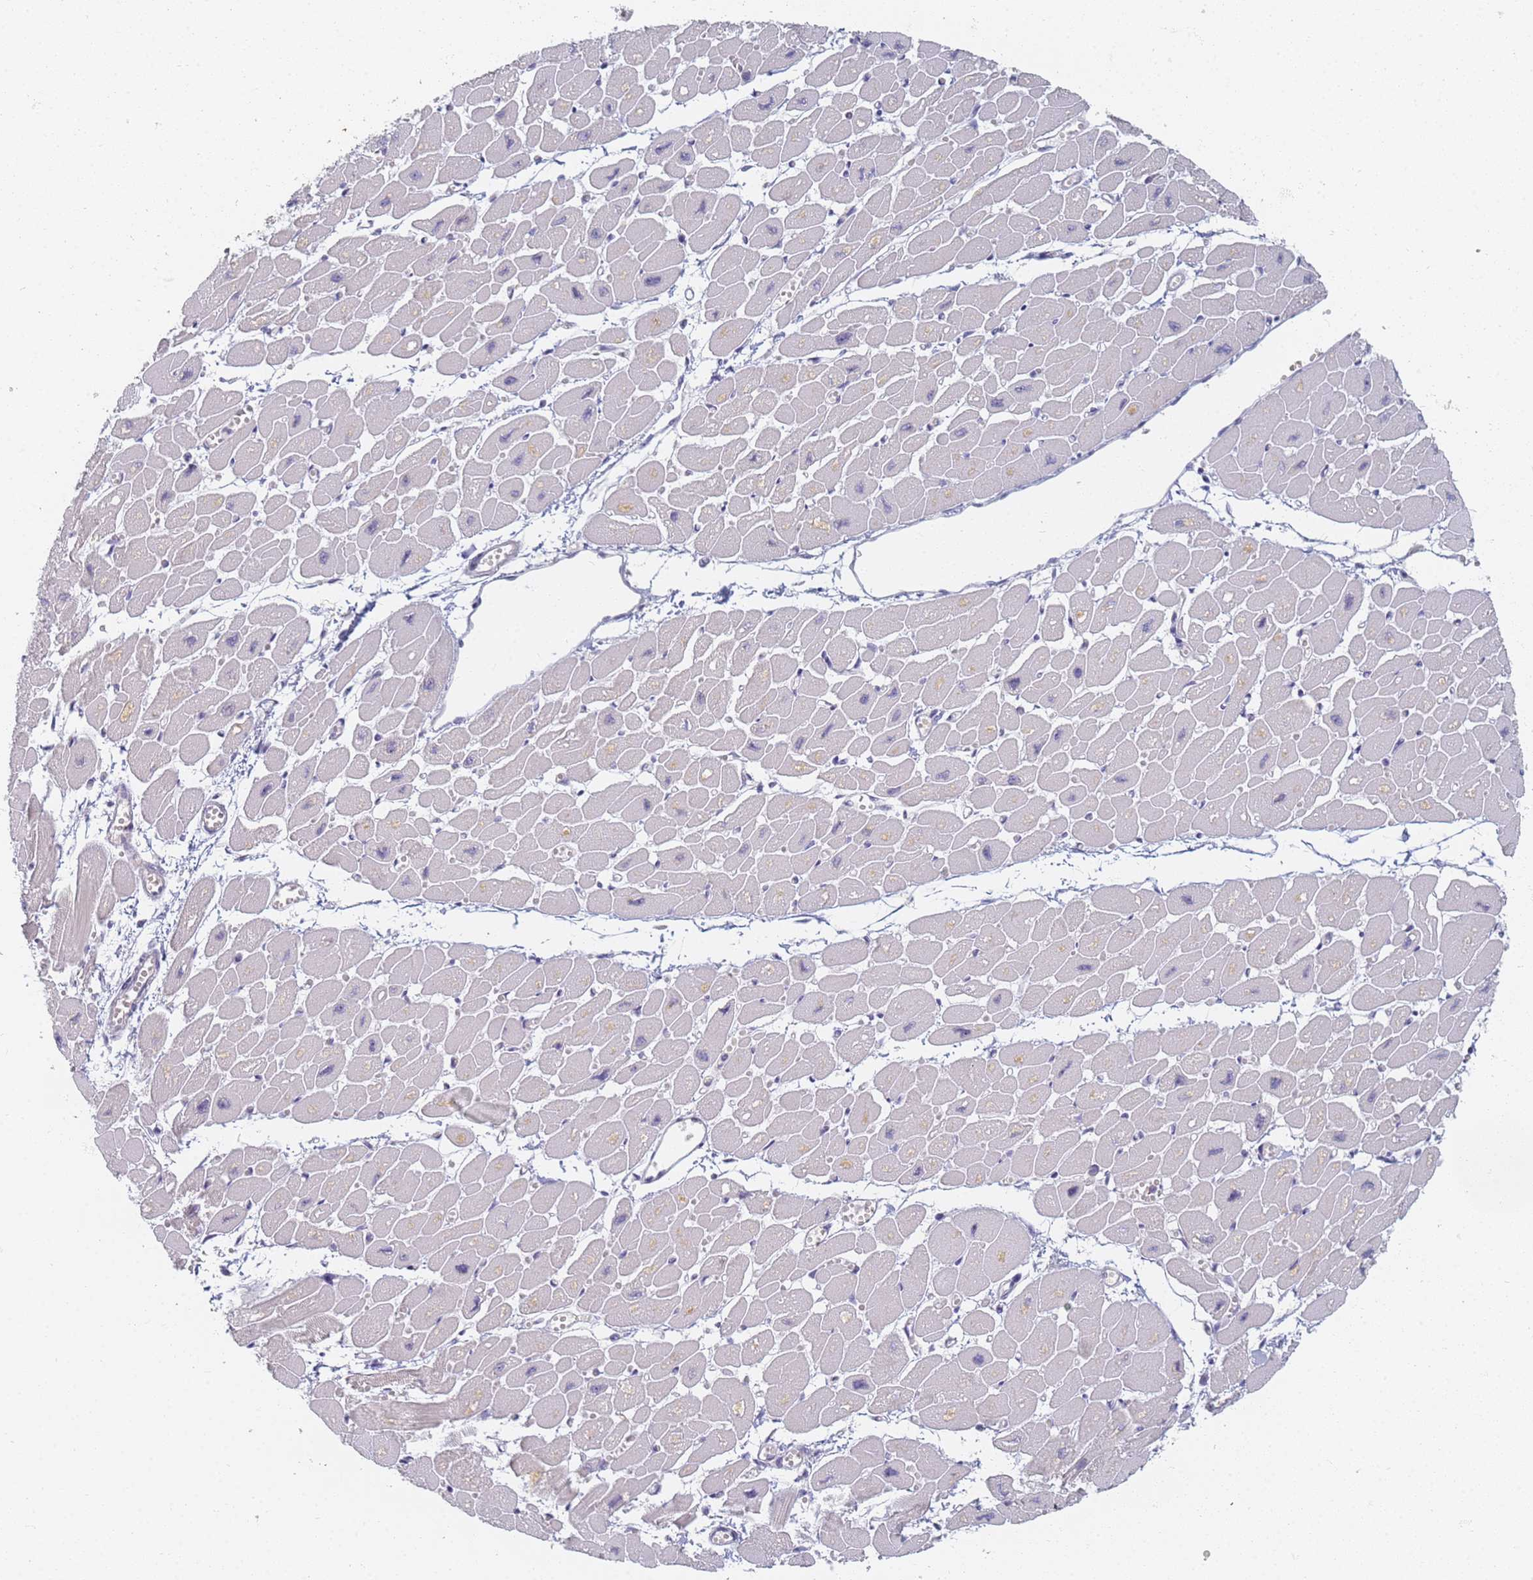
{"staining": {"intensity": "negative", "quantity": "none", "location": "none"}, "tissue": "heart muscle", "cell_type": "Cardiomyocytes", "image_type": "normal", "snomed": [{"axis": "morphology", "description": "Normal tissue, NOS"}, {"axis": "topography", "description": "Heart"}], "caption": "A high-resolution photomicrograph shows IHC staining of unremarkable heart muscle, which demonstrates no significant expression in cardiomyocytes.", "gene": "SLC38A9", "patient": {"sex": "female", "age": 54}}